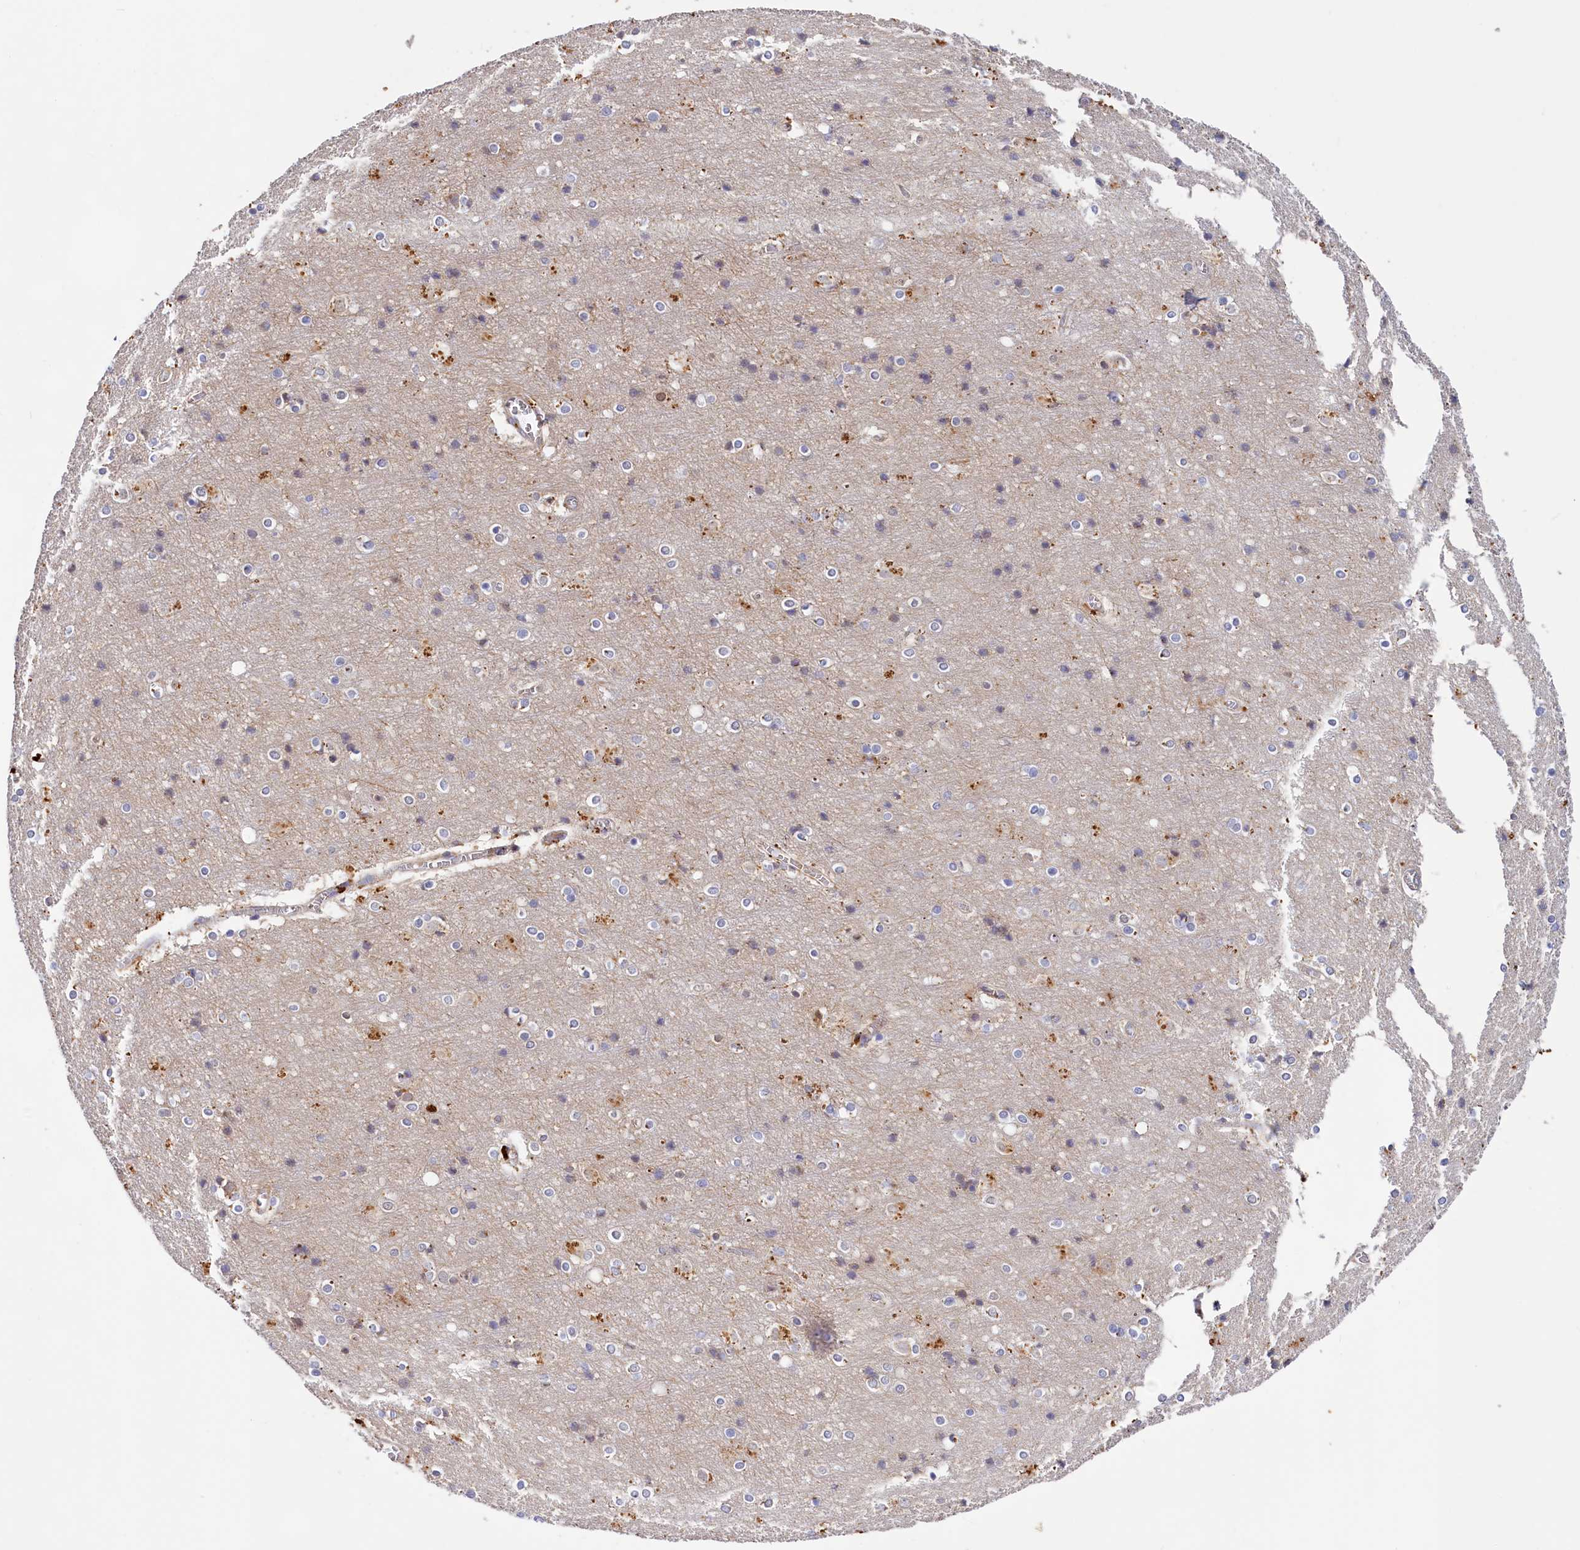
{"staining": {"intensity": "weak", "quantity": "25%-75%", "location": "cytoplasmic/membranous"}, "tissue": "cerebral cortex", "cell_type": "Endothelial cells", "image_type": "normal", "snomed": [{"axis": "morphology", "description": "Normal tissue, NOS"}, {"axis": "topography", "description": "Cerebral cortex"}], "caption": "Immunohistochemical staining of benign cerebral cortex demonstrates low levels of weak cytoplasmic/membranous positivity in about 25%-75% of endothelial cells.", "gene": "DYNC2H1", "patient": {"sex": "male", "age": 54}}